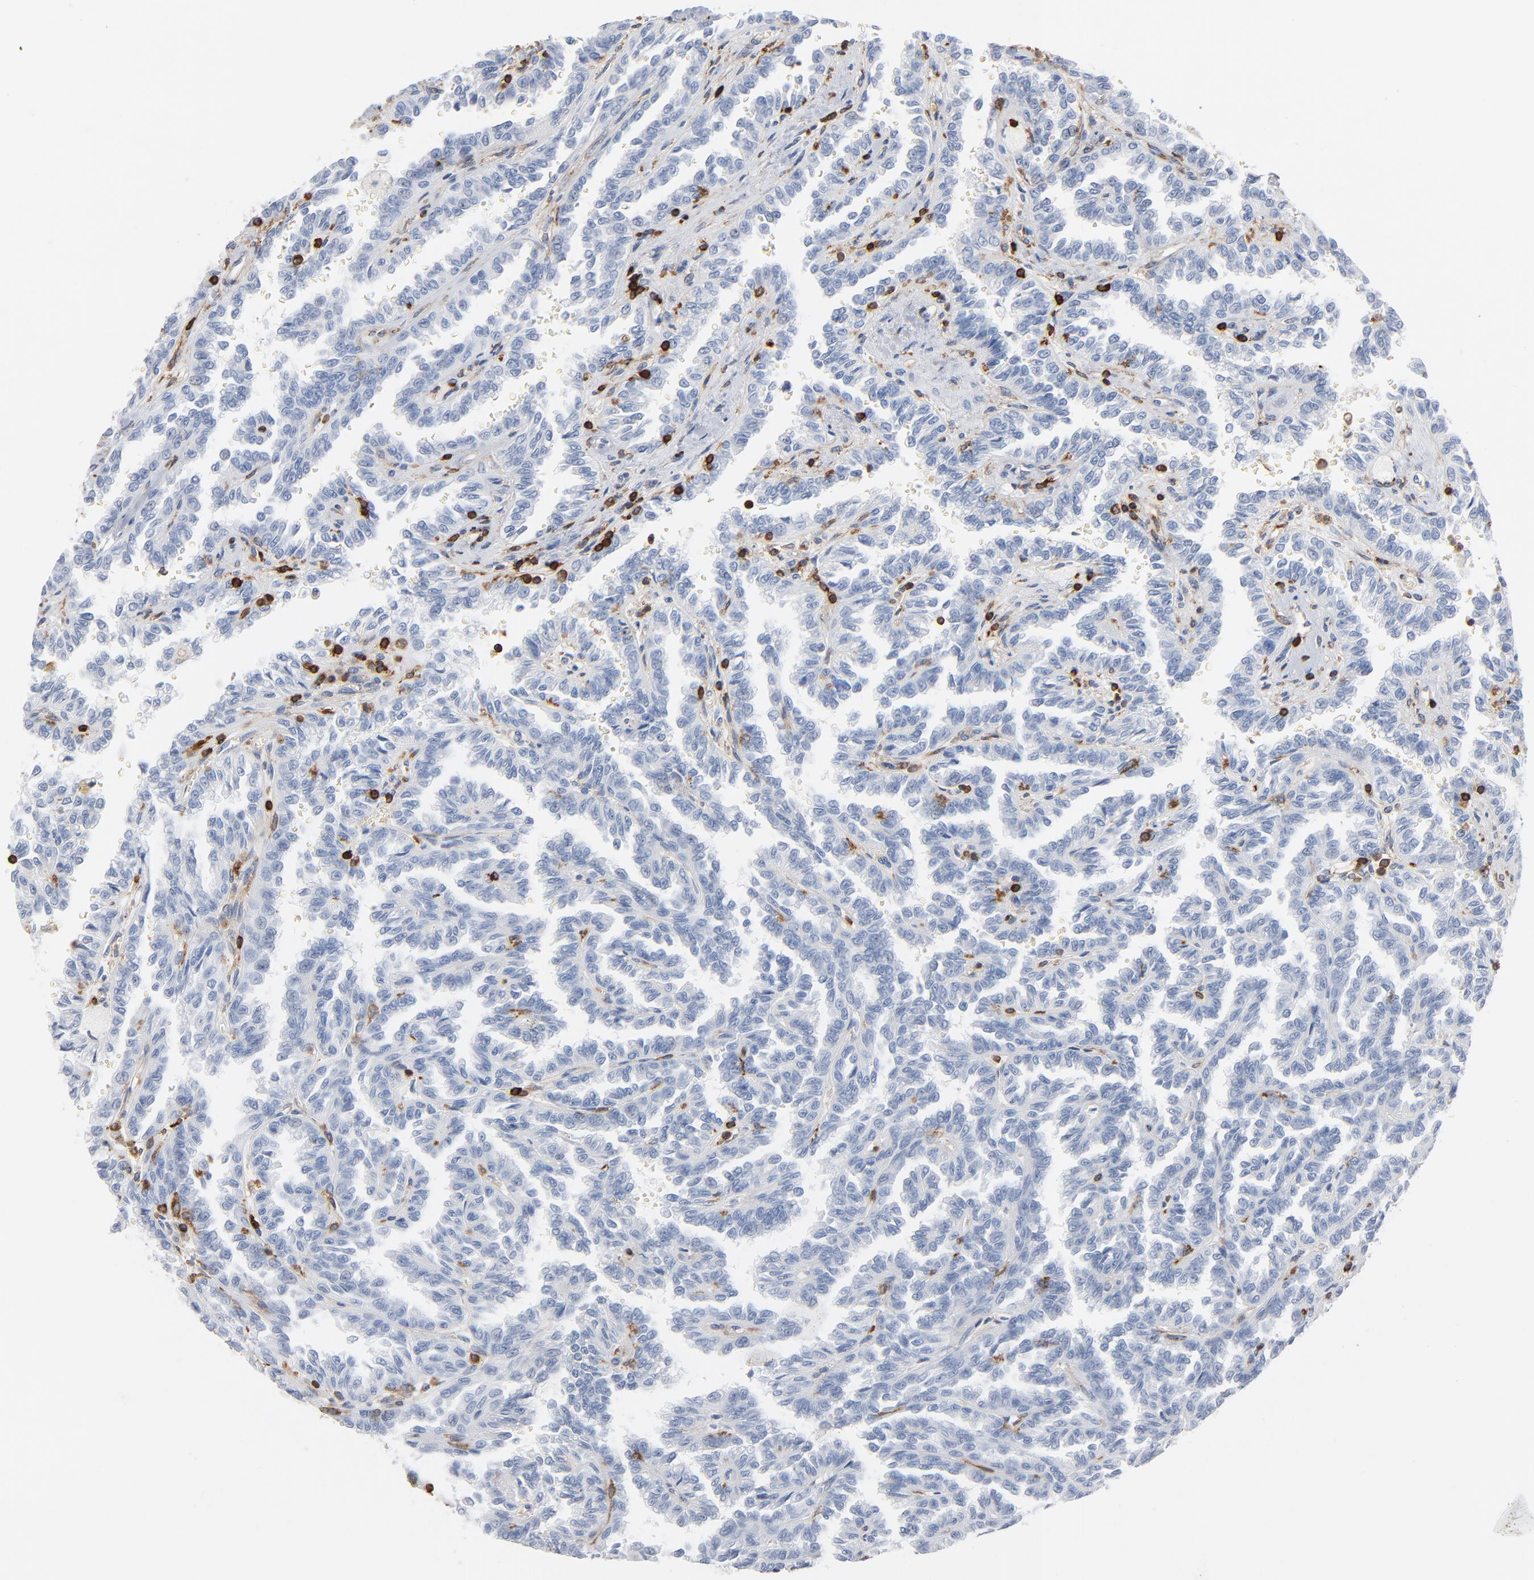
{"staining": {"intensity": "negative", "quantity": "none", "location": "none"}, "tissue": "renal cancer", "cell_type": "Tumor cells", "image_type": "cancer", "snomed": [{"axis": "morphology", "description": "Inflammation, NOS"}, {"axis": "morphology", "description": "Adenocarcinoma, NOS"}, {"axis": "topography", "description": "Kidney"}], "caption": "An immunohistochemistry histopathology image of renal cancer (adenocarcinoma) is shown. There is no staining in tumor cells of renal cancer (adenocarcinoma).", "gene": "SH3KBP1", "patient": {"sex": "male", "age": 68}}